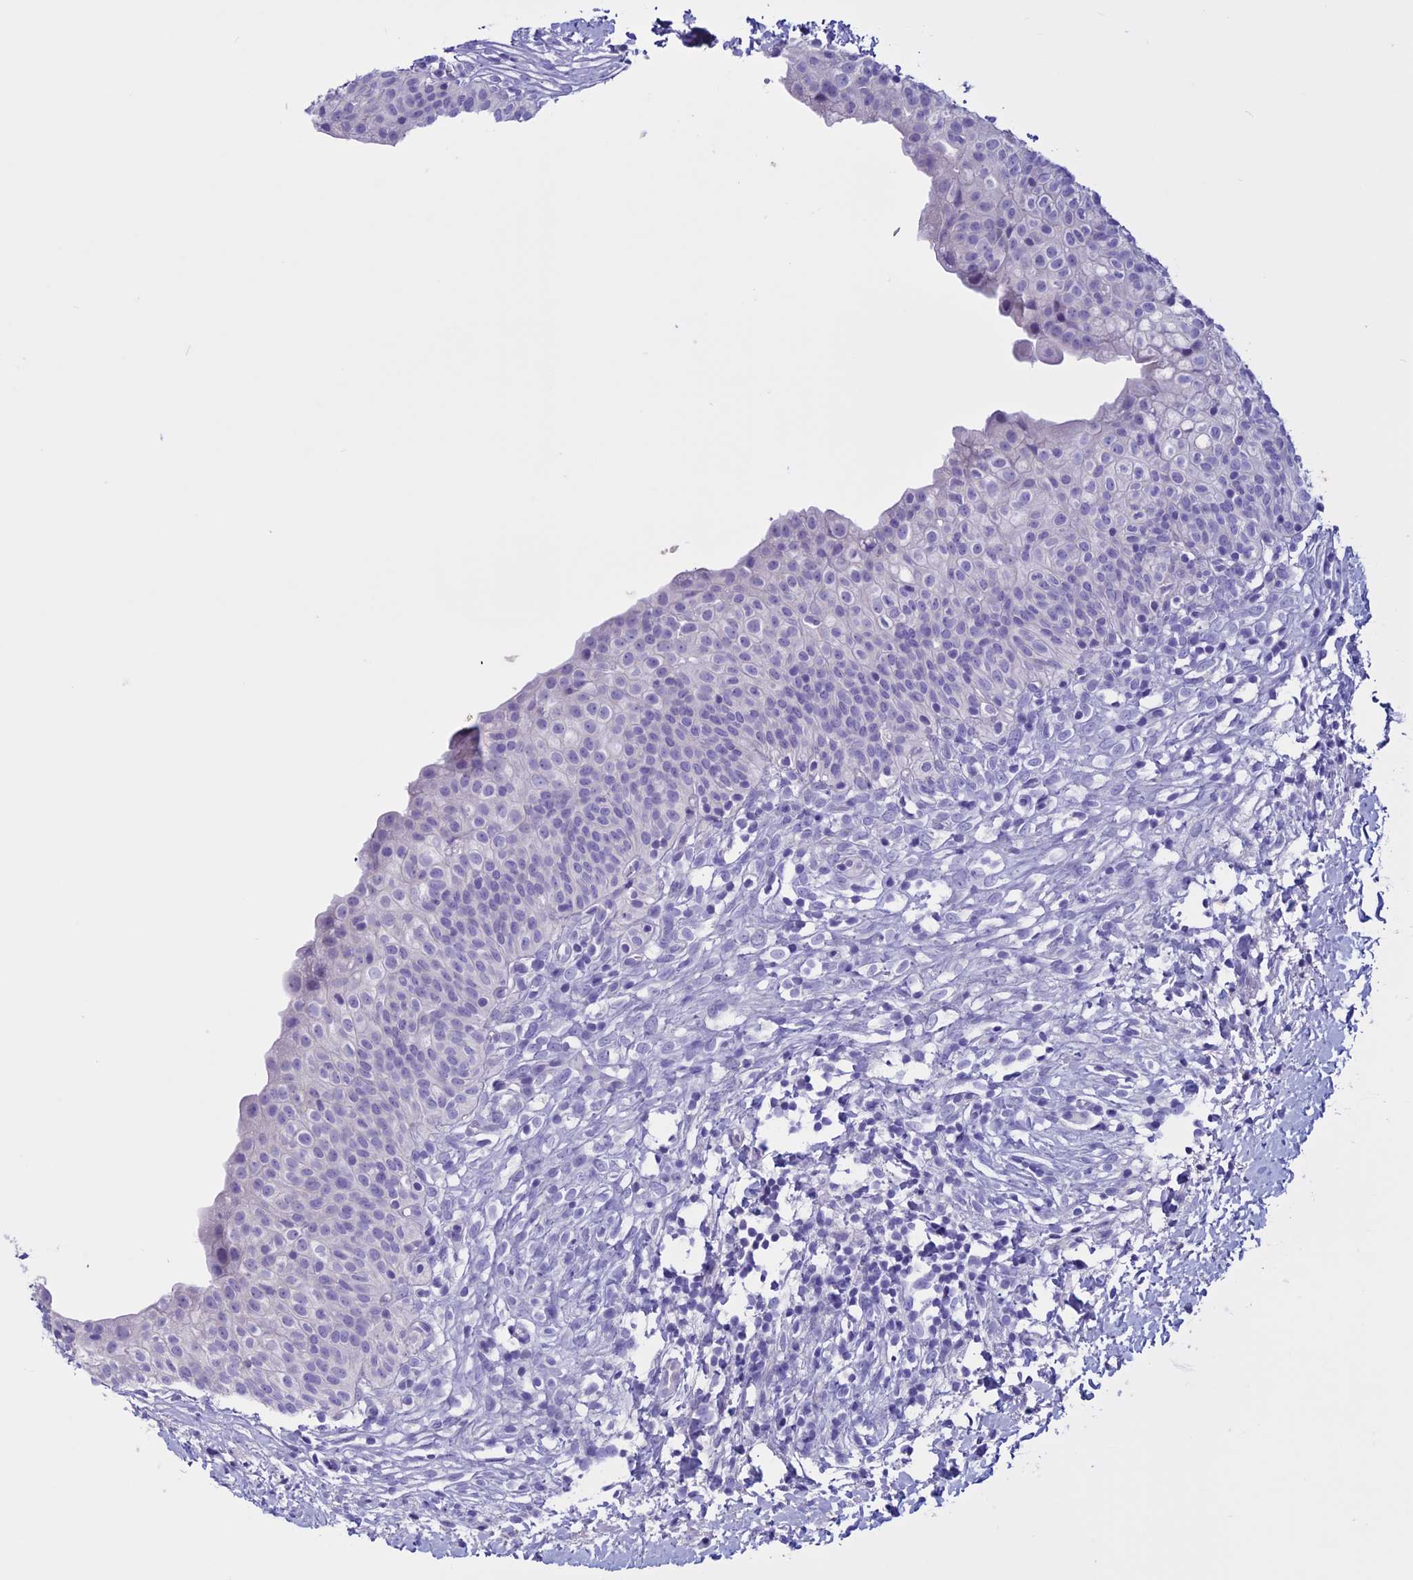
{"staining": {"intensity": "negative", "quantity": "none", "location": "none"}, "tissue": "urinary bladder", "cell_type": "Urothelial cells", "image_type": "normal", "snomed": [{"axis": "morphology", "description": "Normal tissue, NOS"}, {"axis": "topography", "description": "Urinary bladder"}], "caption": "This is an IHC micrograph of benign urinary bladder. There is no positivity in urothelial cells.", "gene": "CLEC2L", "patient": {"sex": "male", "age": 55}}